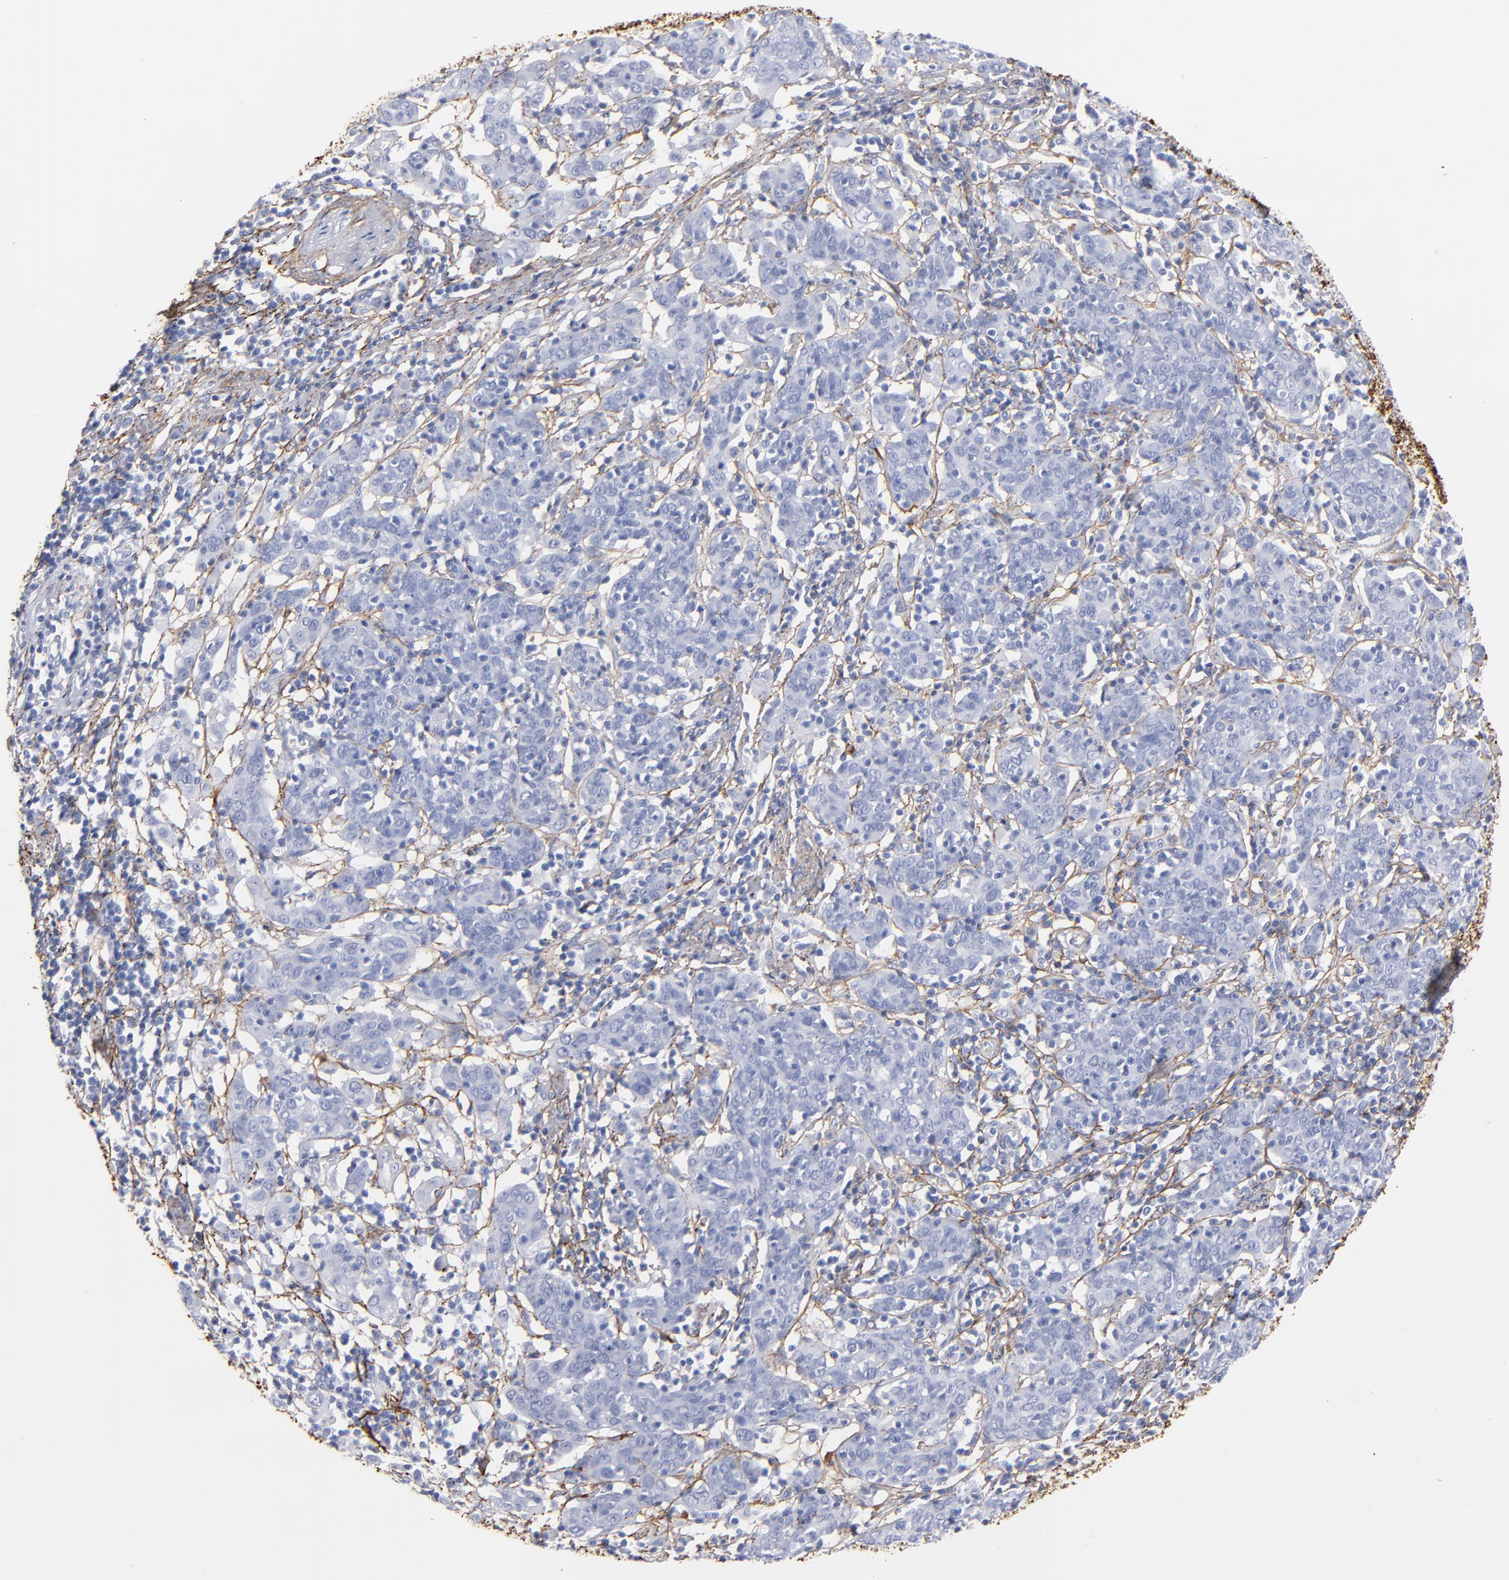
{"staining": {"intensity": "negative", "quantity": "none", "location": "none"}, "tissue": "cervical cancer", "cell_type": "Tumor cells", "image_type": "cancer", "snomed": [{"axis": "morphology", "description": "Normal tissue, NOS"}, {"axis": "morphology", "description": "Squamous cell carcinoma, NOS"}, {"axis": "topography", "description": "Cervix"}], "caption": "The image demonstrates no staining of tumor cells in cervical squamous cell carcinoma. (DAB (3,3'-diaminobenzidine) IHC visualized using brightfield microscopy, high magnification).", "gene": "EMILIN1", "patient": {"sex": "female", "age": 67}}